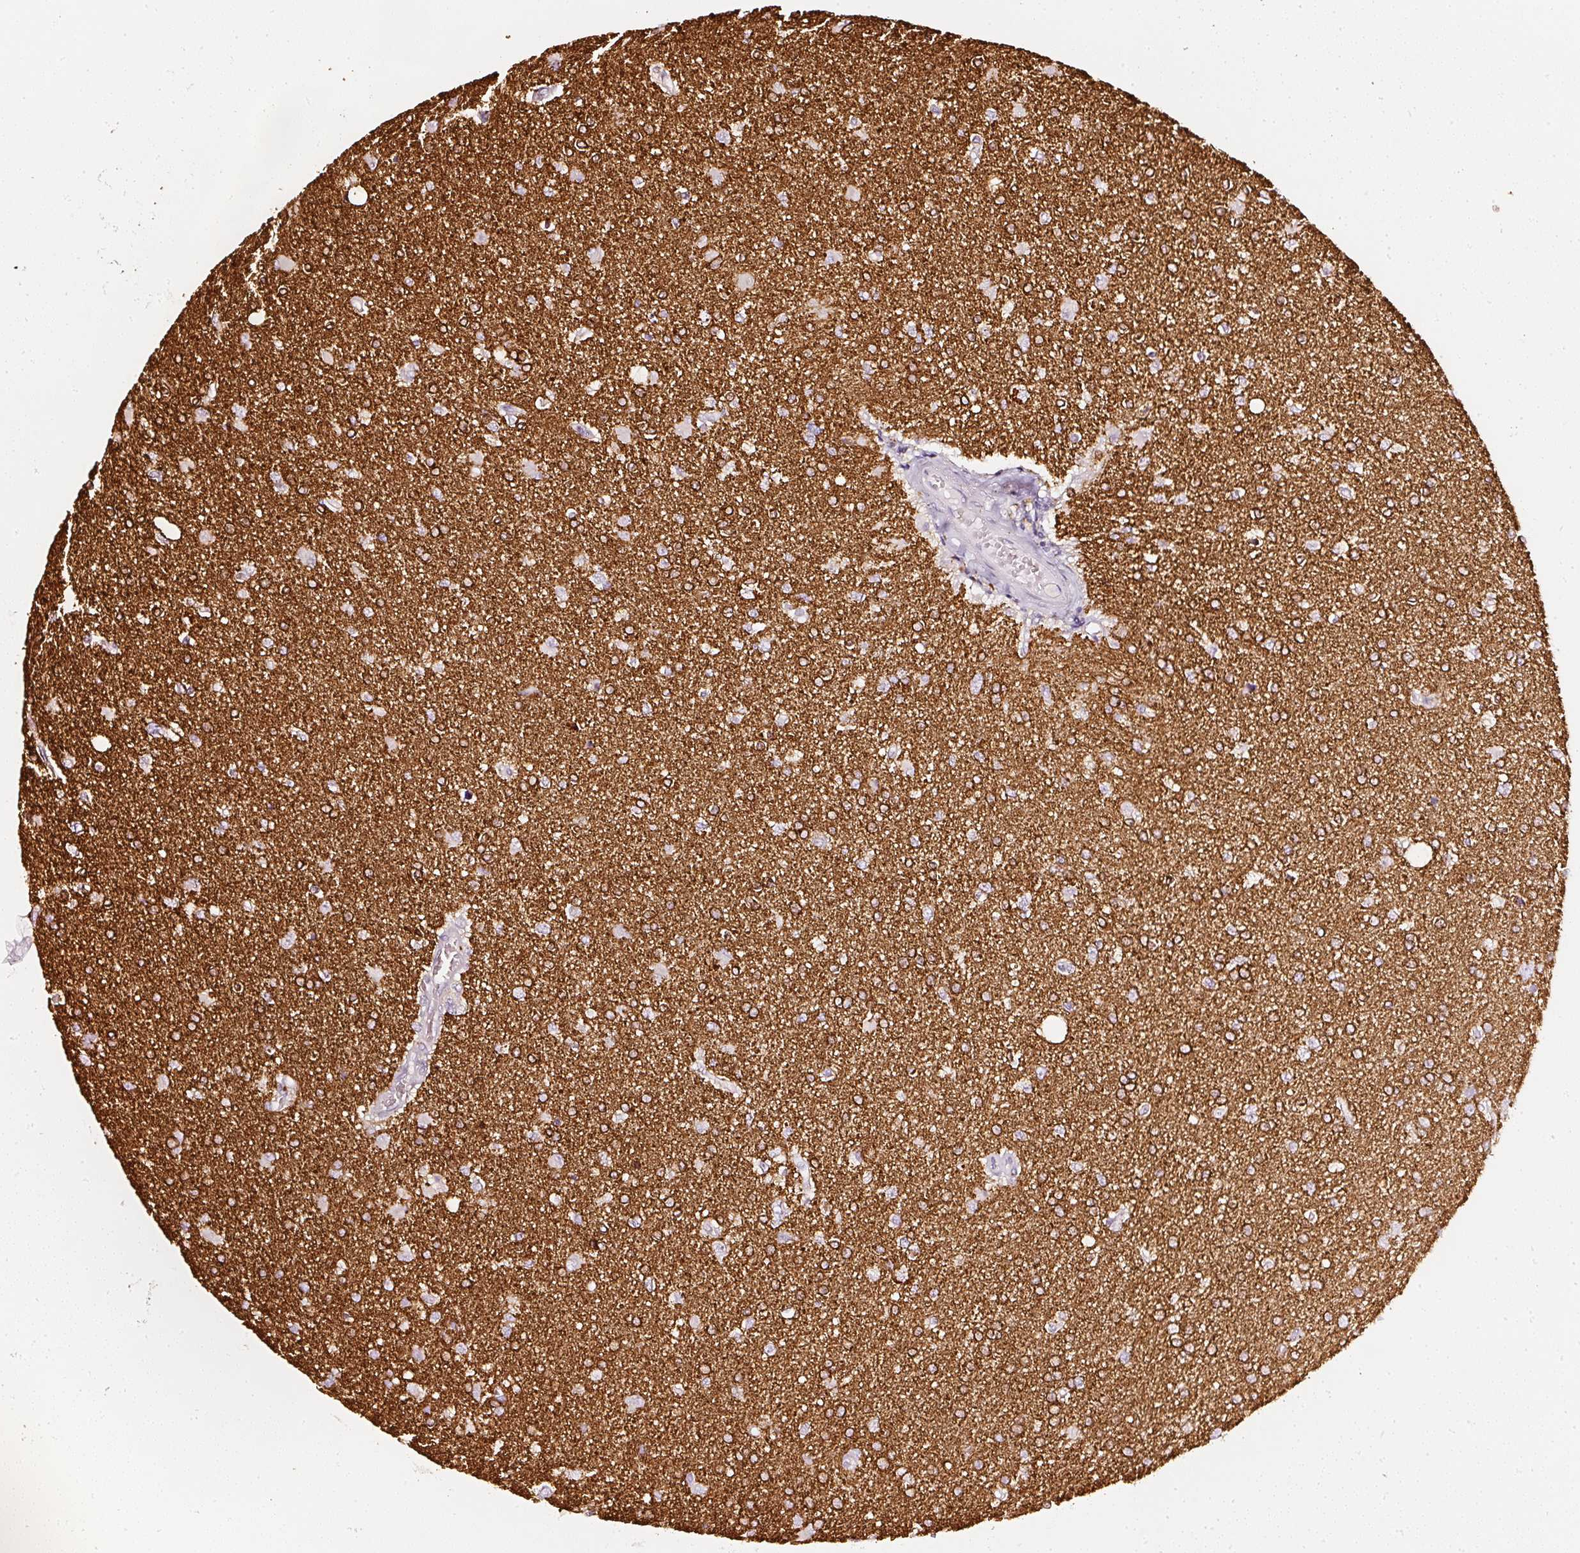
{"staining": {"intensity": "strong", "quantity": ">75%", "location": "cytoplasmic/membranous"}, "tissue": "glioma", "cell_type": "Tumor cells", "image_type": "cancer", "snomed": [{"axis": "morphology", "description": "Glioma, malignant, High grade"}, {"axis": "topography", "description": "Brain"}], "caption": "This is an image of IHC staining of glioma, which shows strong expression in the cytoplasmic/membranous of tumor cells.", "gene": "CNP", "patient": {"sex": "male", "age": 67}}